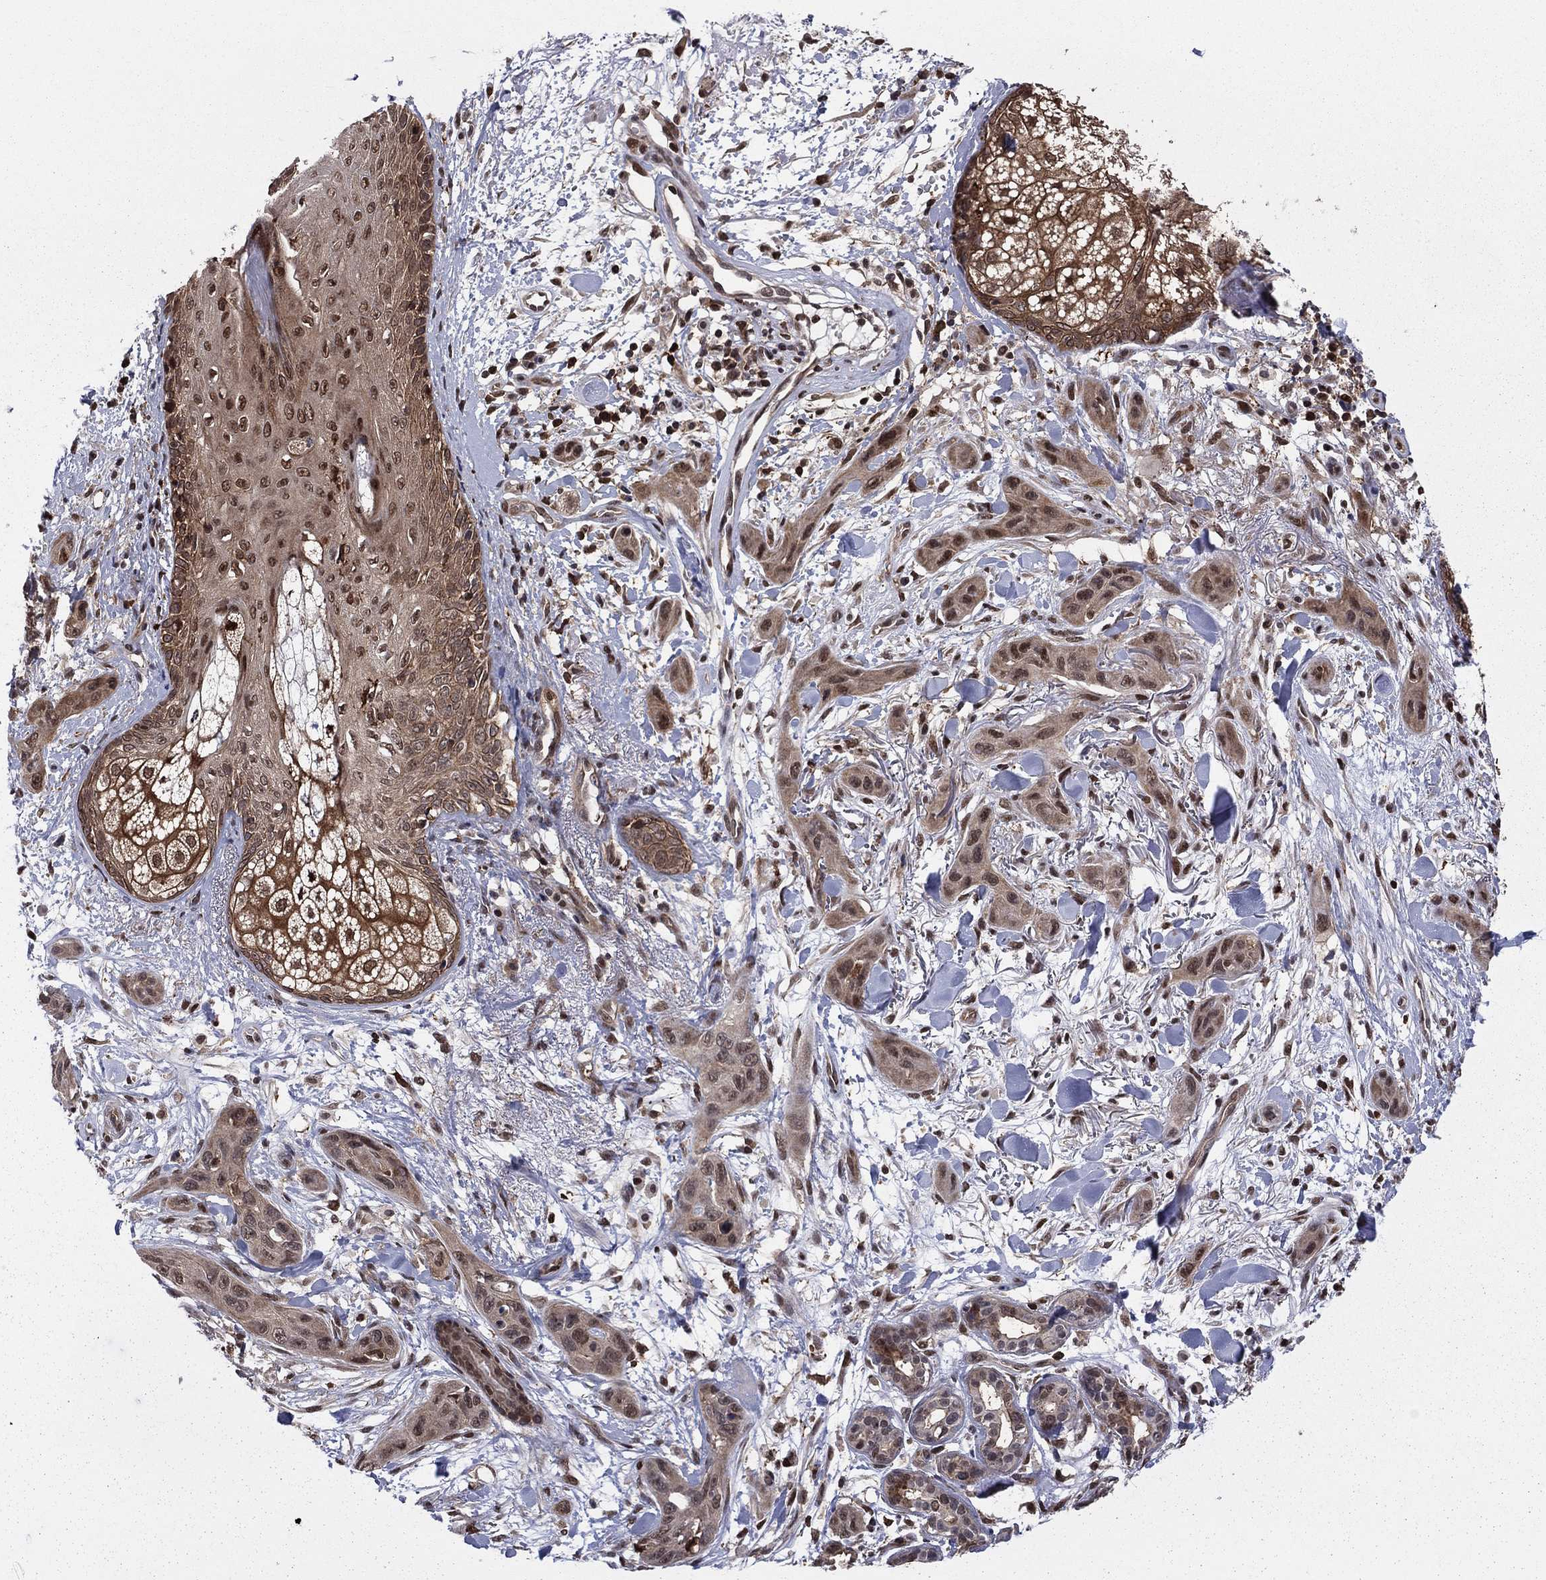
{"staining": {"intensity": "moderate", "quantity": "25%-75%", "location": "cytoplasmic/membranous,nuclear"}, "tissue": "skin cancer", "cell_type": "Tumor cells", "image_type": "cancer", "snomed": [{"axis": "morphology", "description": "Squamous cell carcinoma, NOS"}, {"axis": "topography", "description": "Skin"}], "caption": "An immunohistochemistry (IHC) histopathology image of tumor tissue is shown. Protein staining in brown highlights moderate cytoplasmic/membranous and nuclear positivity in skin cancer (squamous cell carcinoma) within tumor cells. Ihc stains the protein in brown and the nuclei are stained blue.", "gene": "PSMD2", "patient": {"sex": "male", "age": 78}}